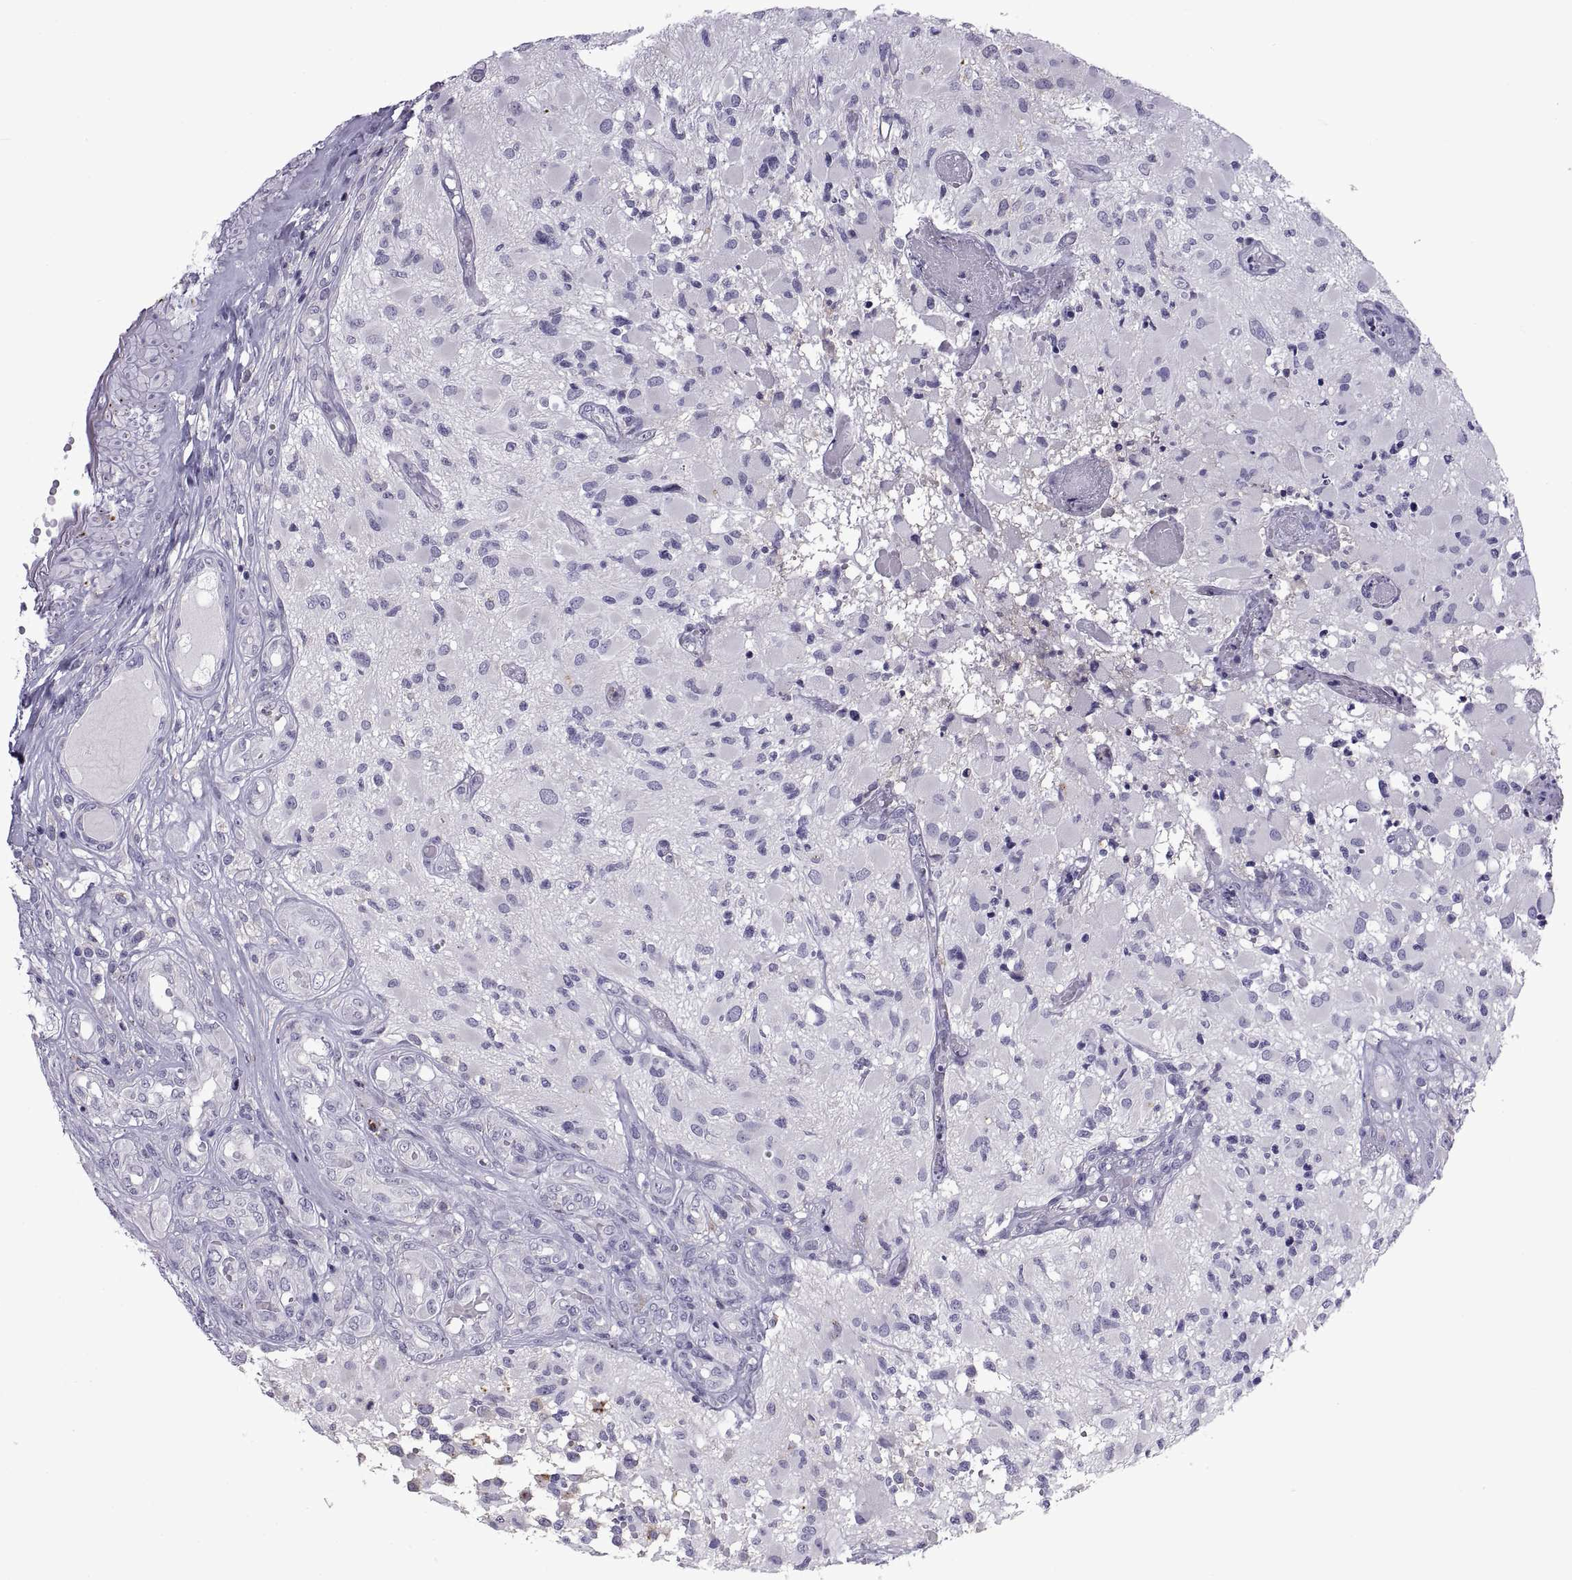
{"staining": {"intensity": "negative", "quantity": "none", "location": "none"}, "tissue": "glioma", "cell_type": "Tumor cells", "image_type": "cancer", "snomed": [{"axis": "morphology", "description": "Glioma, malignant, High grade"}, {"axis": "topography", "description": "Brain"}], "caption": "Immunohistochemistry photomicrograph of malignant glioma (high-grade) stained for a protein (brown), which displays no staining in tumor cells. (DAB IHC, high magnification).", "gene": "RGS19", "patient": {"sex": "female", "age": 63}}